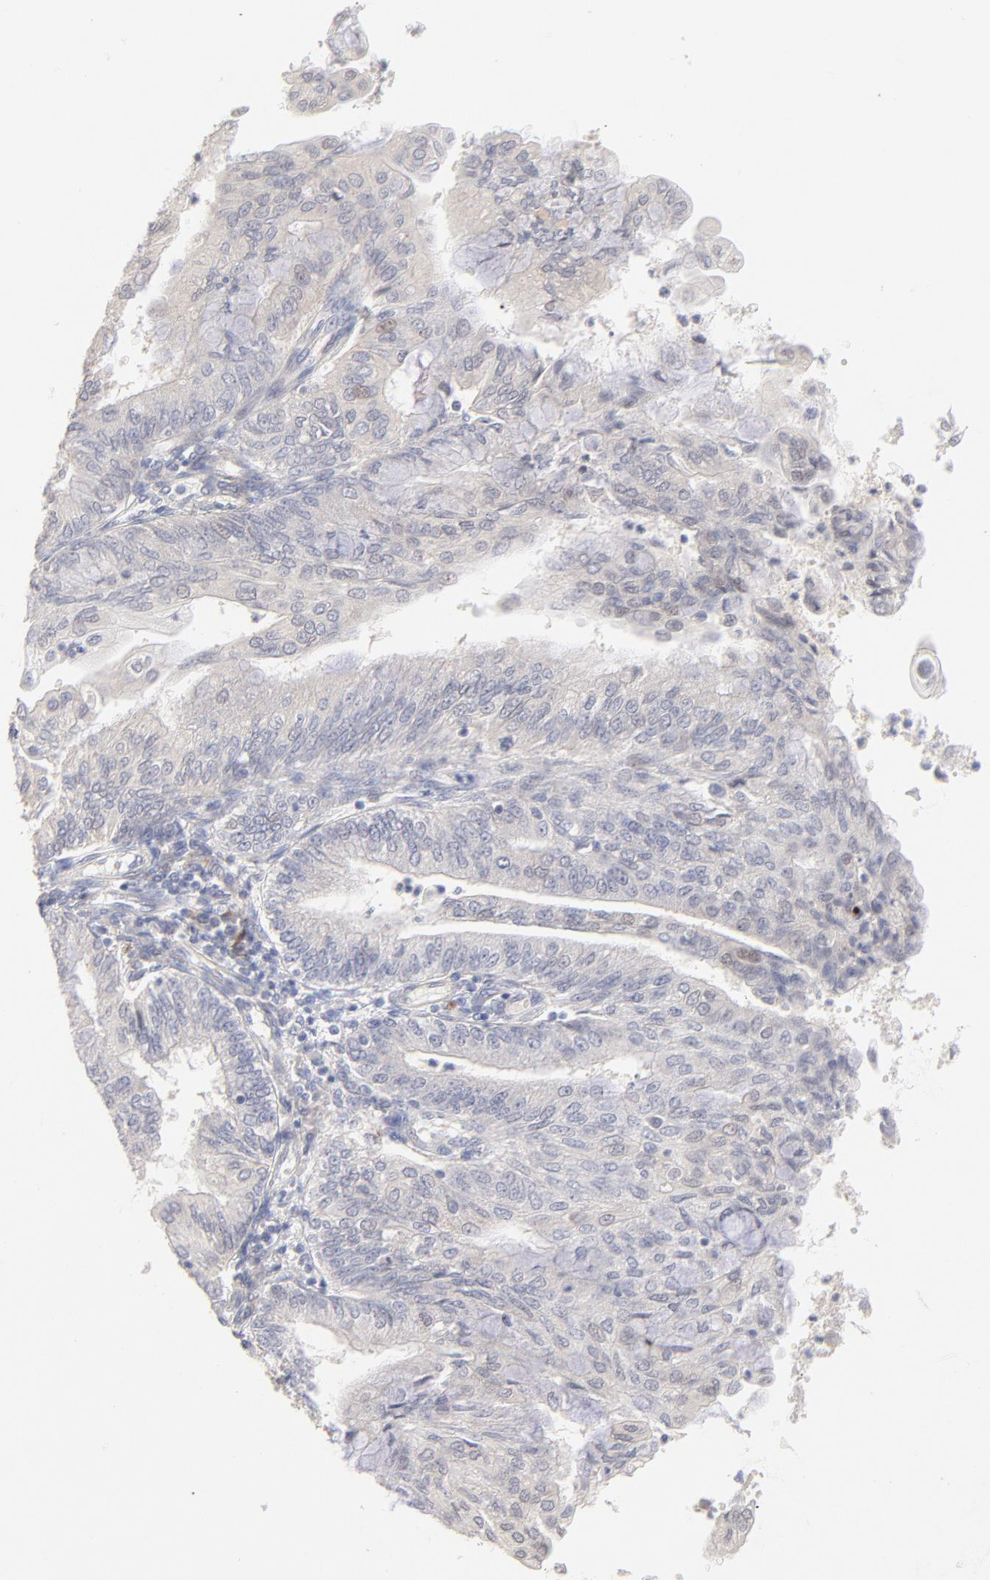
{"staining": {"intensity": "negative", "quantity": "none", "location": "none"}, "tissue": "endometrial cancer", "cell_type": "Tumor cells", "image_type": "cancer", "snomed": [{"axis": "morphology", "description": "Adenocarcinoma, NOS"}, {"axis": "topography", "description": "Endometrium"}], "caption": "Human endometrial cancer (adenocarcinoma) stained for a protein using immunohistochemistry (IHC) displays no expression in tumor cells.", "gene": "ELF3", "patient": {"sex": "female", "age": 59}}